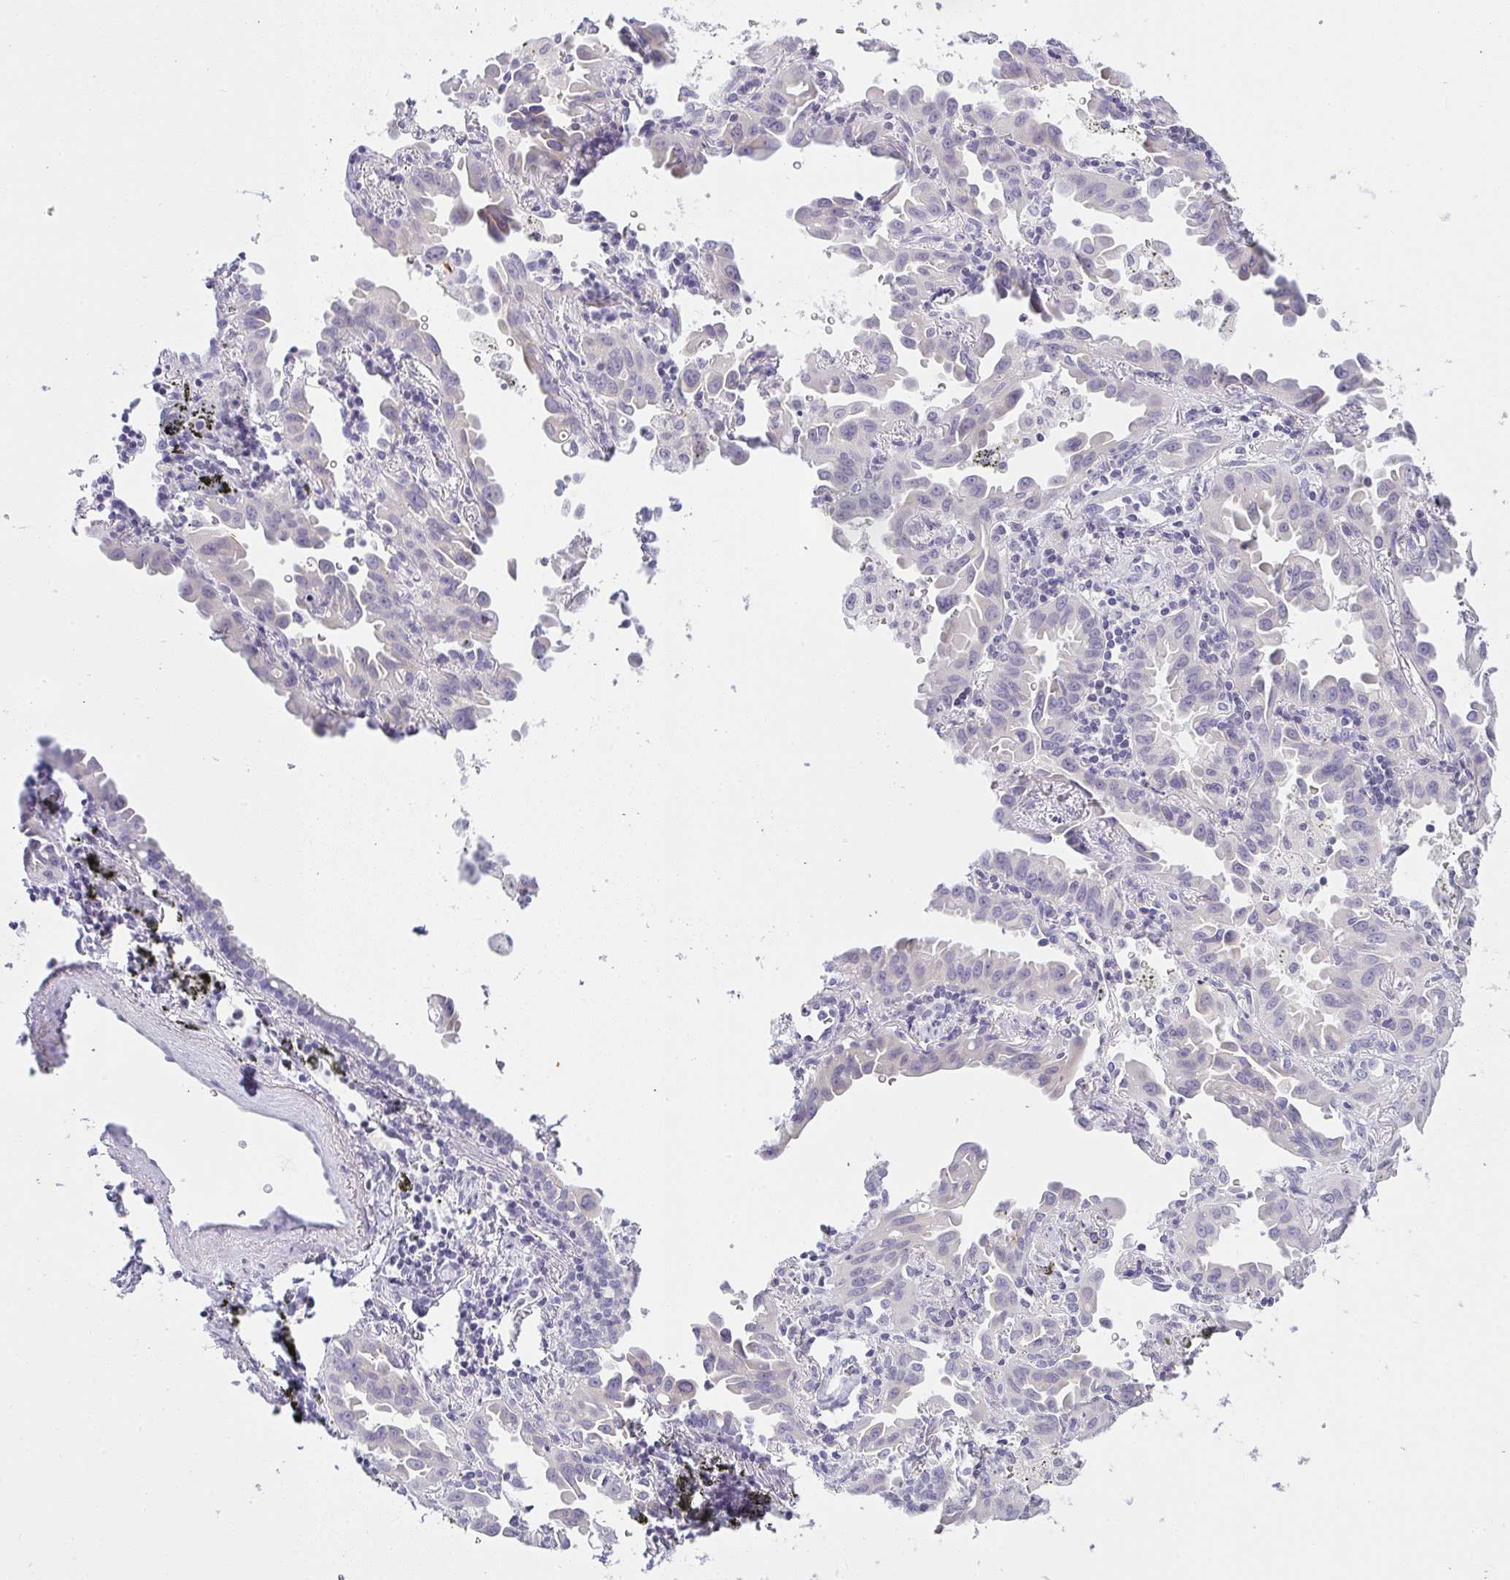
{"staining": {"intensity": "negative", "quantity": "none", "location": "none"}, "tissue": "lung cancer", "cell_type": "Tumor cells", "image_type": "cancer", "snomed": [{"axis": "morphology", "description": "Adenocarcinoma, NOS"}, {"axis": "topography", "description": "Lung"}], "caption": "Immunohistochemistry photomicrograph of human lung adenocarcinoma stained for a protein (brown), which shows no staining in tumor cells. Brightfield microscopy of immunohistochemistry stained with DAB (3,3'-diaminobenzidine) (brown) and hematoxylin (blue), captured at high magnification.", "gene": "CACNA1S", "patient": {"sex": "male", "age": 68}}